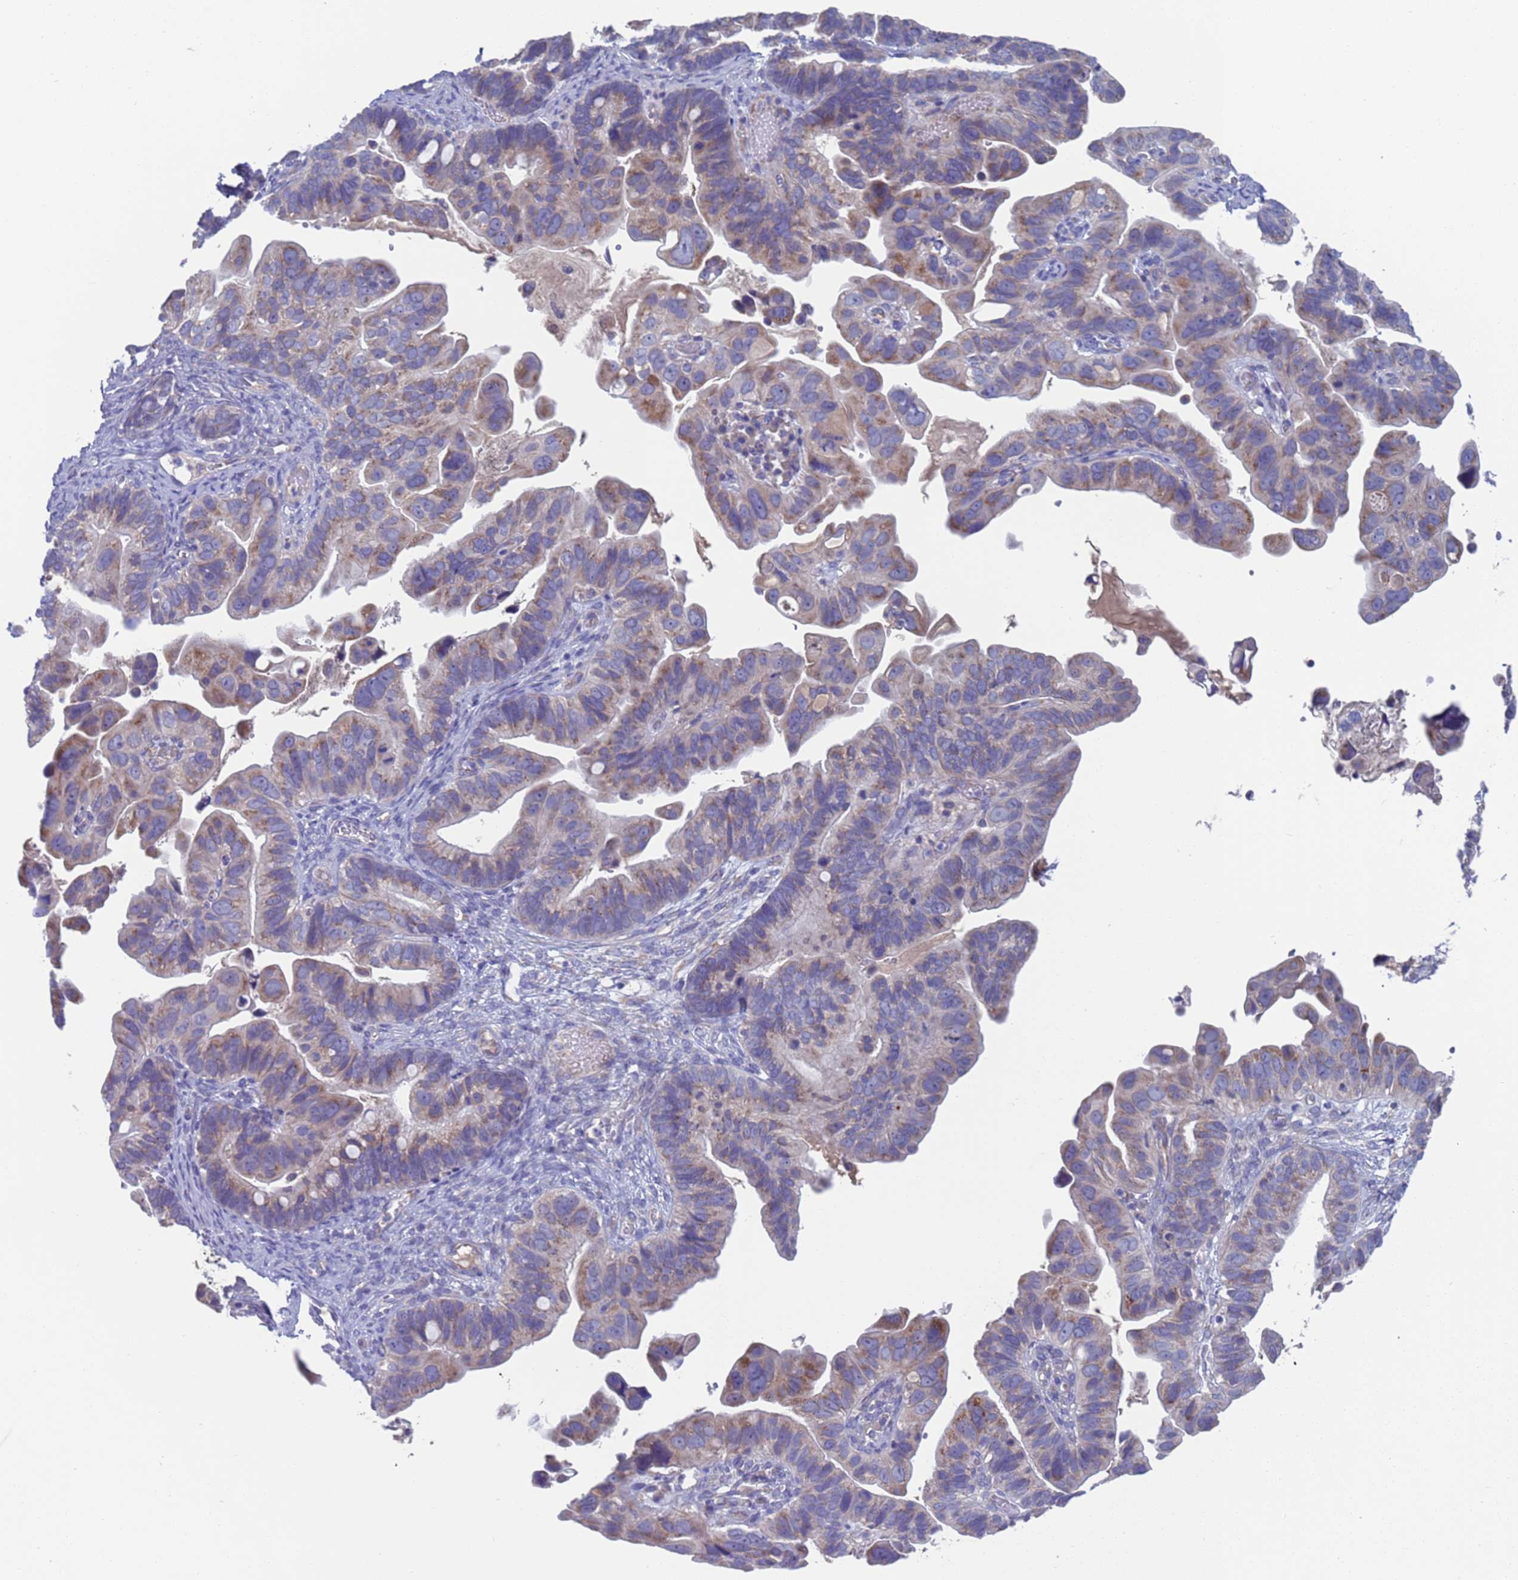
{"staining": {"intensity": "weak", "quantity": "<25%", "location": "cytoplasmic/membranous"}, "tissue": "ovarian cancer", "cell_type": "Tumor cells", "image_type": "cancer", "snomed": [{"axis": "morphology", "description": "Cystadenocarcinoma, serous, NOS"}, {"axis": "topography", "description": "Ovary"}], "caption": "Tumor cells are negative for brown protein staining in ovarian cancer.", "gene": "PET117", "patient": {"sex": "female", "age": 56}}